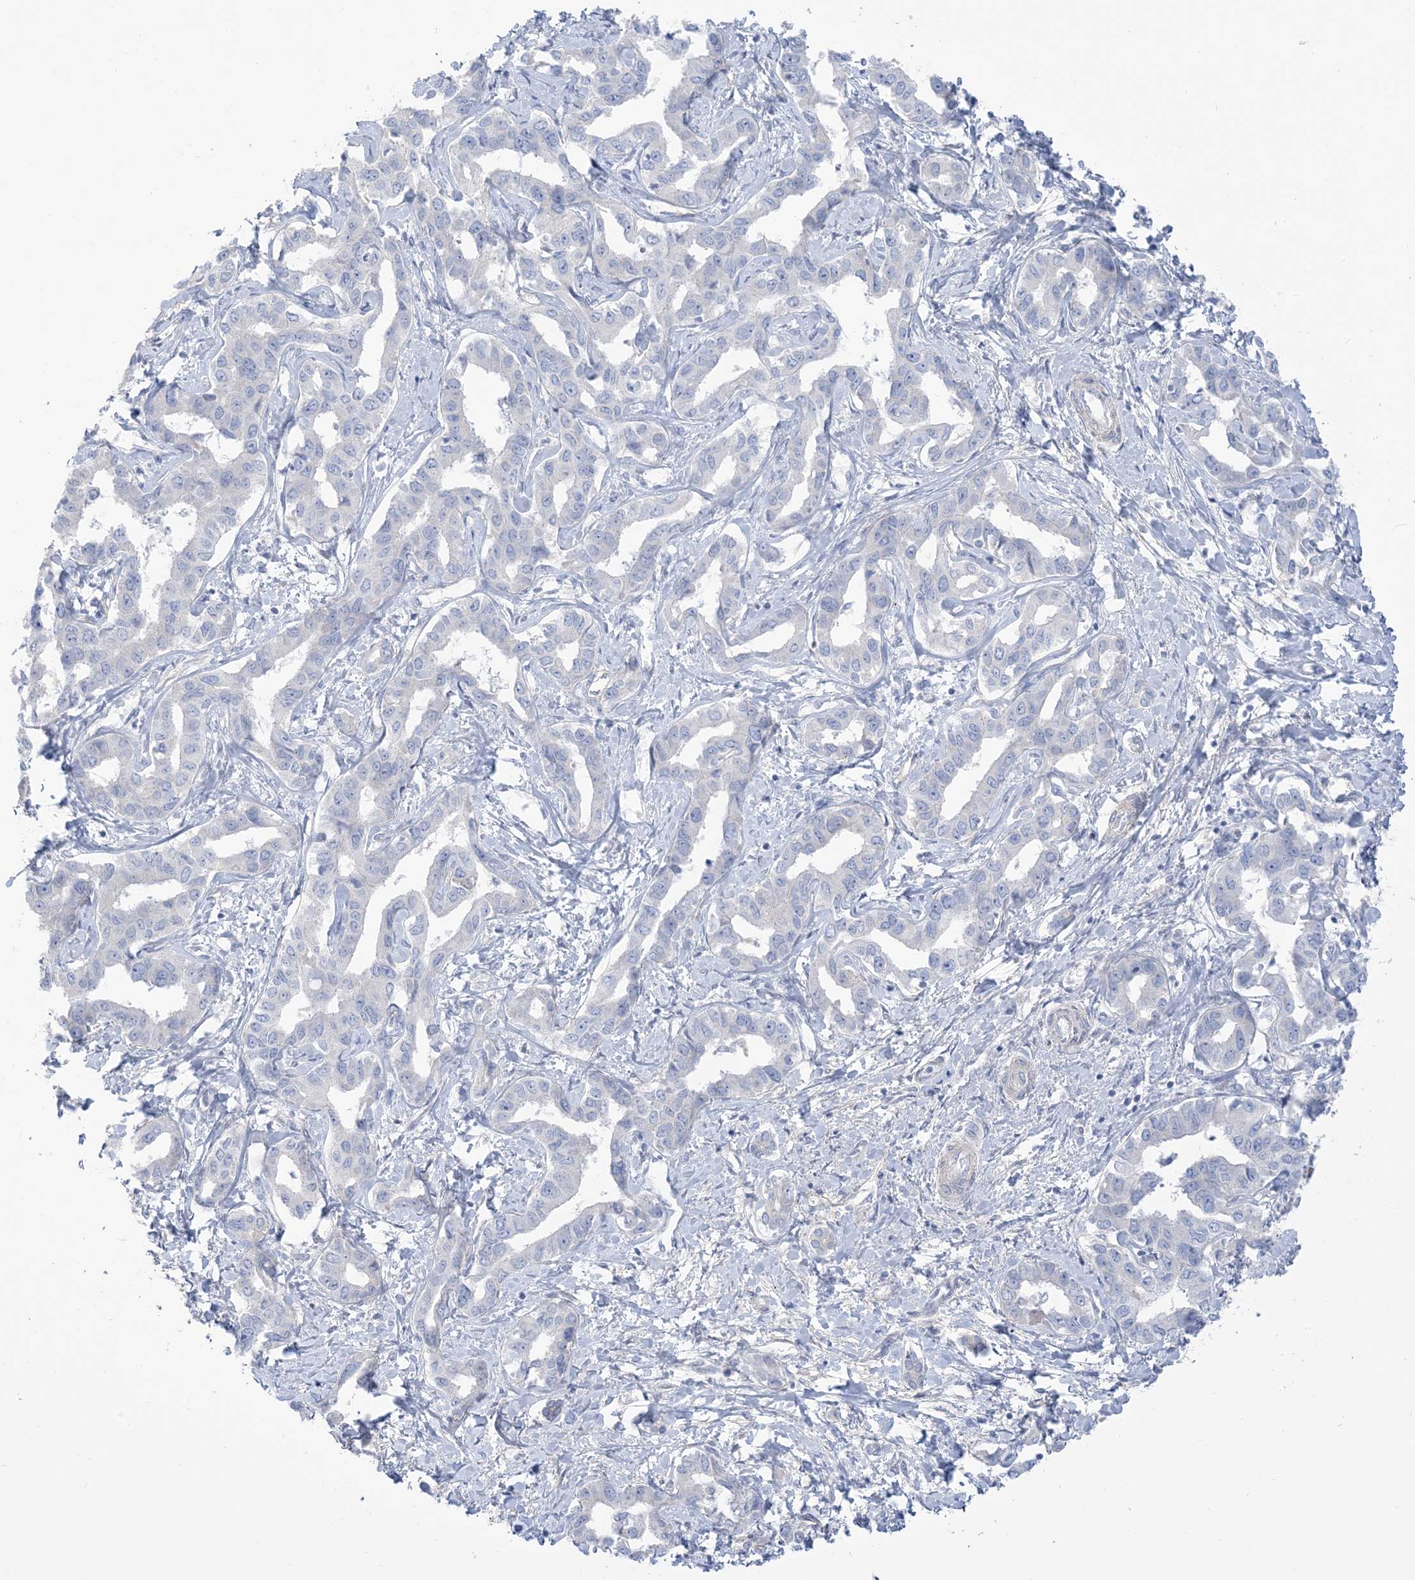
{"staining": {"intensity": "negative", "quantity": "none", "location": "none"}, "tissue": "liver cancer", "cell_type": "Tumor cells", "image_type": "cancer", "snomed": [{"axis": "morphology", "description": "Cholangiocarcinoma"}, {"axis": "topography", "description": "Liver"}], "caption": "This is a micrograph of IHC staining of liver cancer (cholangiocarcinoma), which shows no expression in tumor cells.", "gene": "MTHFD2L", "patient": {"sex": "male", "age": 59}}